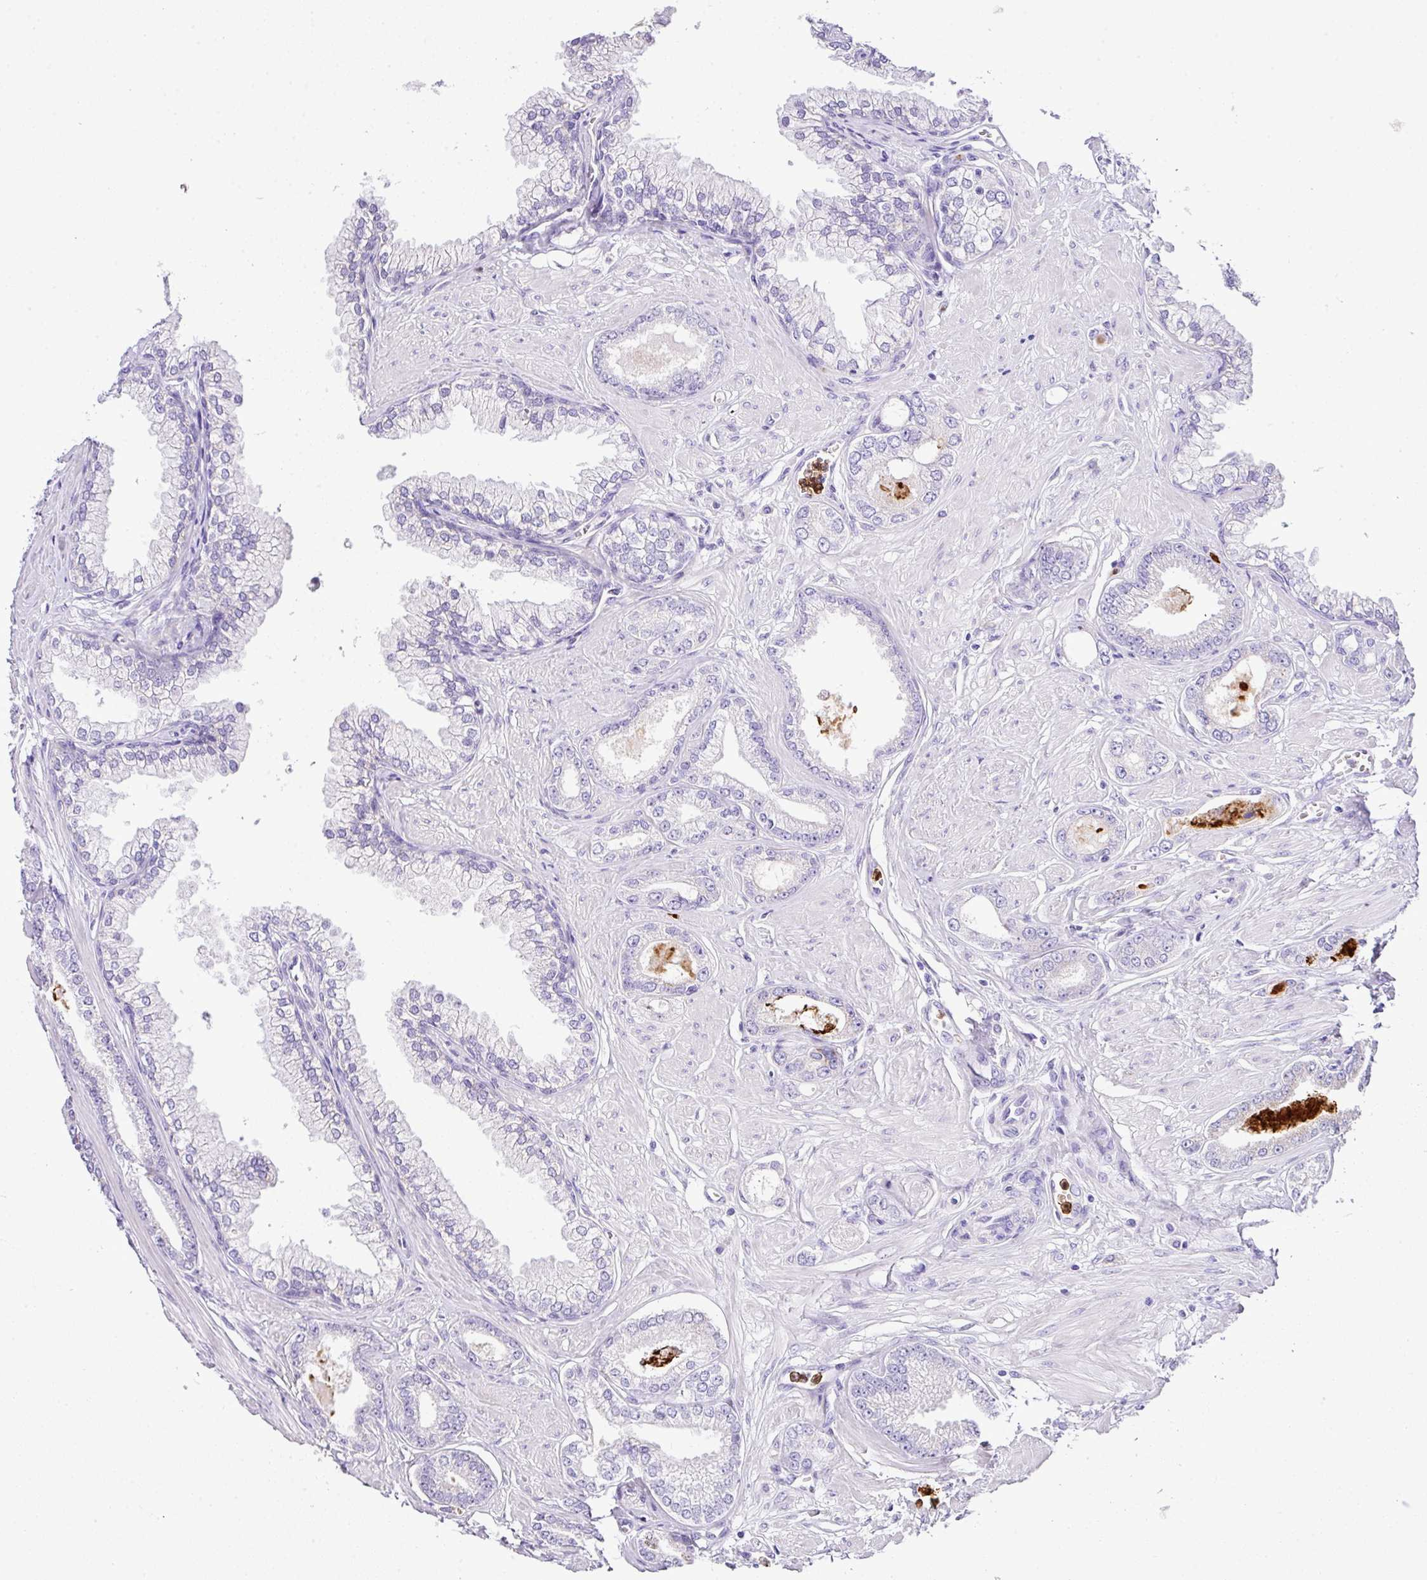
{"staining": {"intensity": "weak", "quantity": "<25%", "location": "cytoplasmic/membranous"}, "tissue": "prostate cancer", "cell_type": "Tumor cells", "image_type": "cancer", "snomed": [{"axis": "morphology", "description": "Adenocarcinoma, Low grade"}, {"axis": "topography", "description": "Prostate"}], "caption": "Prostate adenocarcinoma (low-grade) was stained to show a protein in brown. There is no significant staining in tumor cells.", "gene": "RCAN2", "patient": {"sex": "male", "age": 60}}